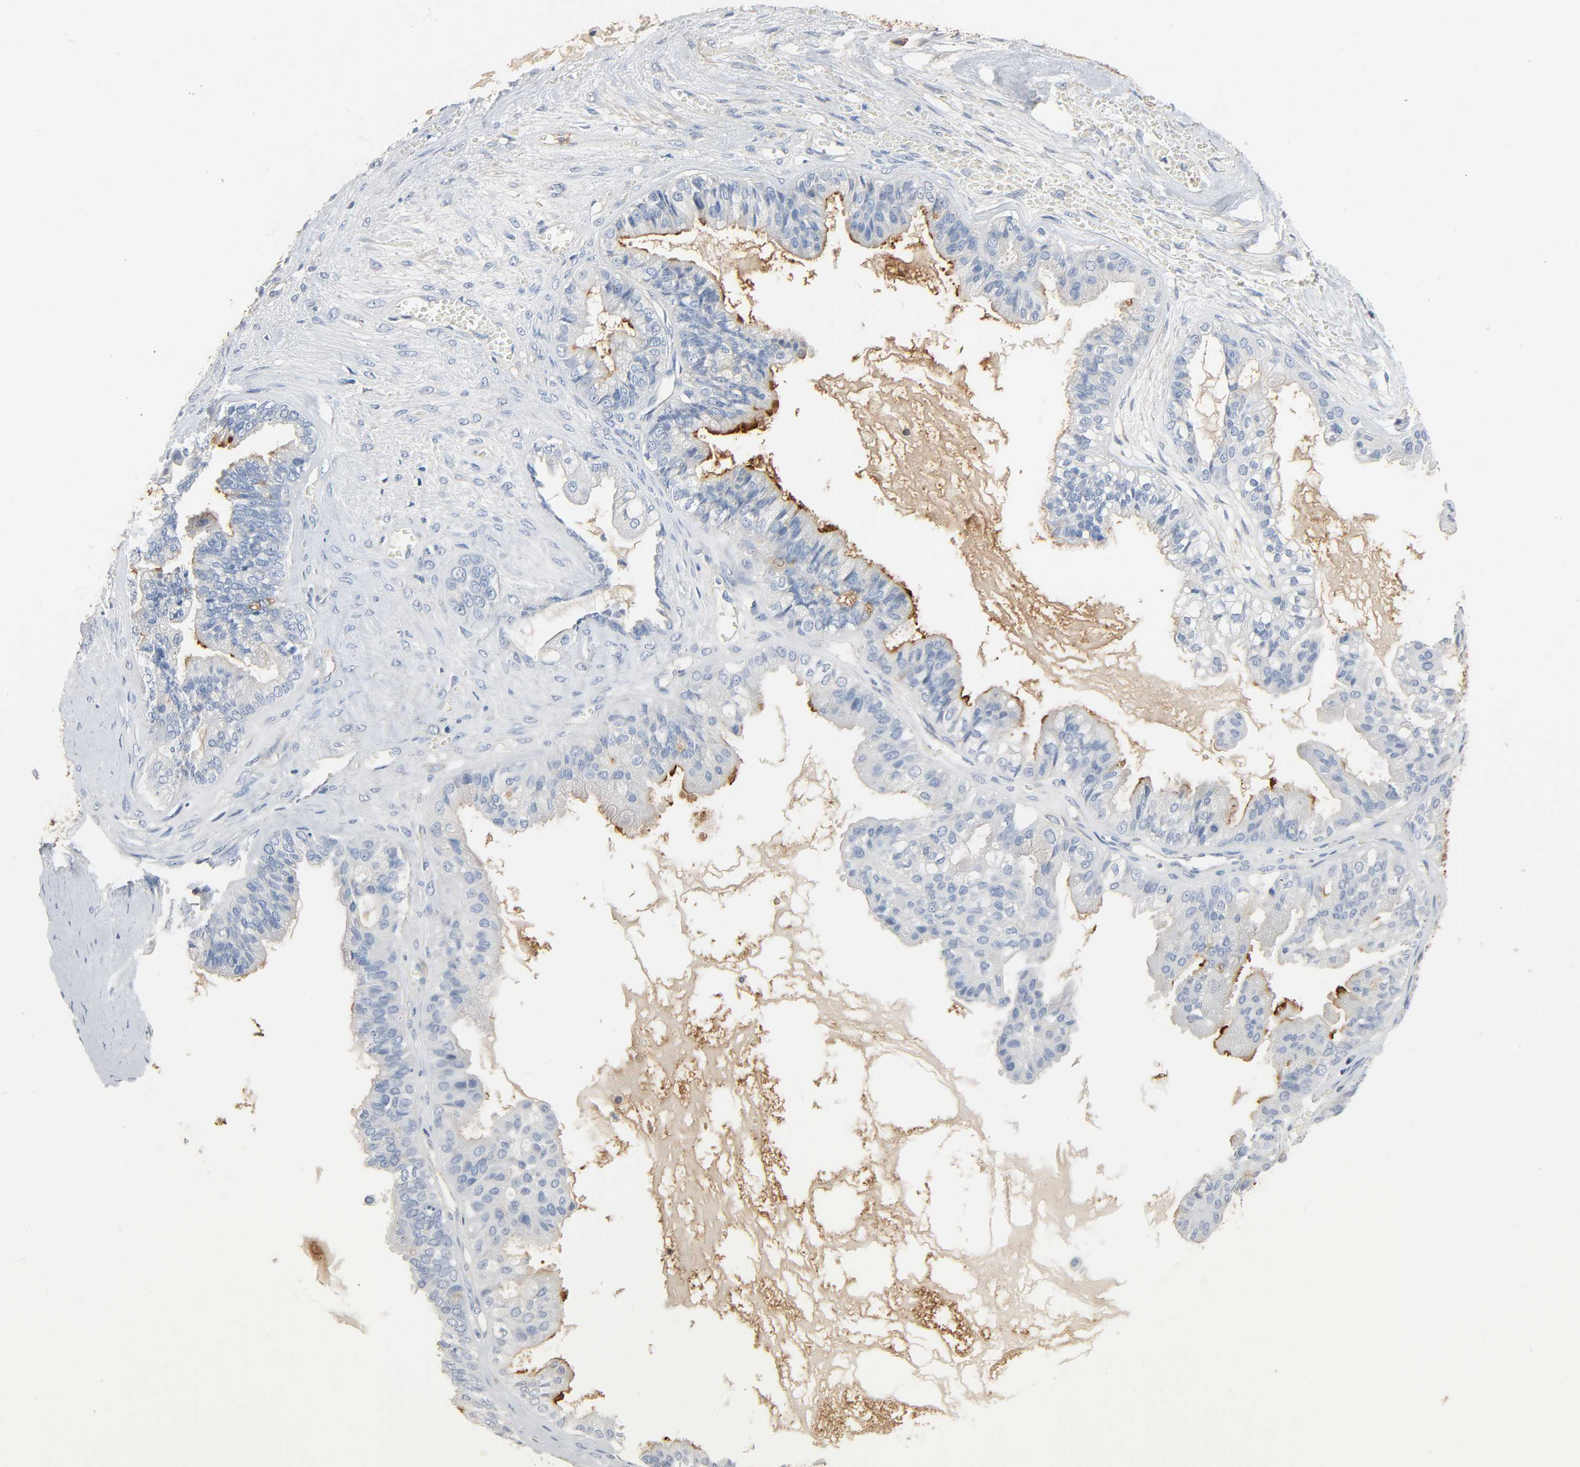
{"staining": {"intensity": "strong", "quantity": "<25%", "location": "cytoplasmic/membranous"}, "tissue": "ovarian cancer", "cell_type": "Tumor cells", "image_type": "cancer", "snomed": [{"axis": "morphology", "description": "Carcinoma, NOS"}, {"axis": "morphology", "description": "Carcinoma, endometroid"}, {"axis": "topography", "description": "Ovary"}], "caption": "This photomicrograph demonstrates IHC staining of carcinoma (ovarian), with medium strong cytoplasmic/membranous positivity in about <25% of tumor cells.", "gene": "ANPEP", "patient": {"sex": "female", "age": 50}}